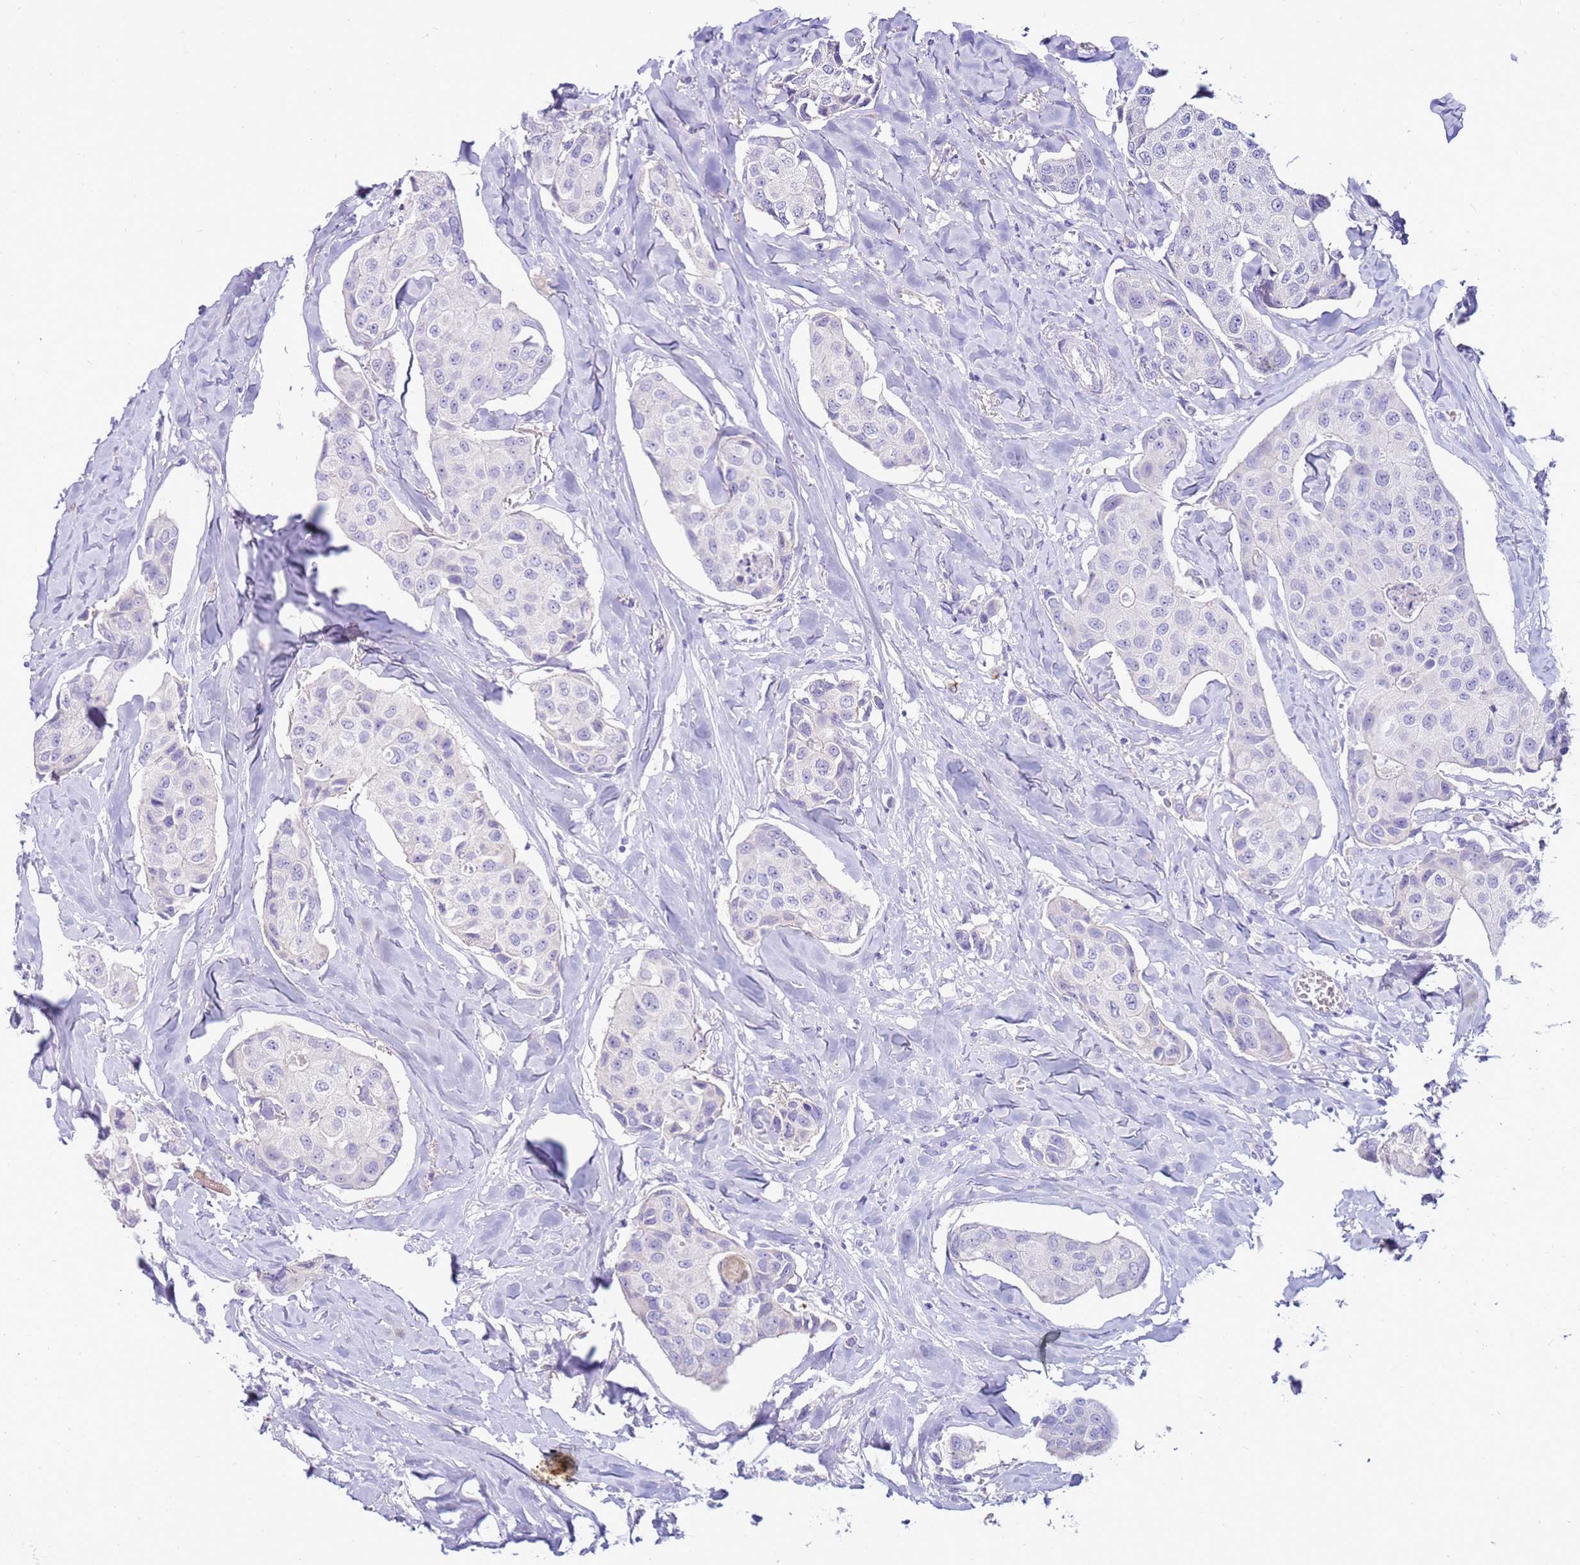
{"staining": {"intensity": "negative", "quantity": "none", "location": "none"}, "tissue": "breast cancer", "cell_type": "Tumor cells", "image_type": "cancer", "snomed": [{"axis": "morphology", "description": "Duct carcinoma"}, {"axis": "topography", "description": "Breast"}], "caption": "Invasive ductal carcinoma (breast) stained for a protein using immunohistochemistry exhibits no positivity tumor cells.", "gene": "EVPLL", "patient": {"sex": "female", "age": 80}}